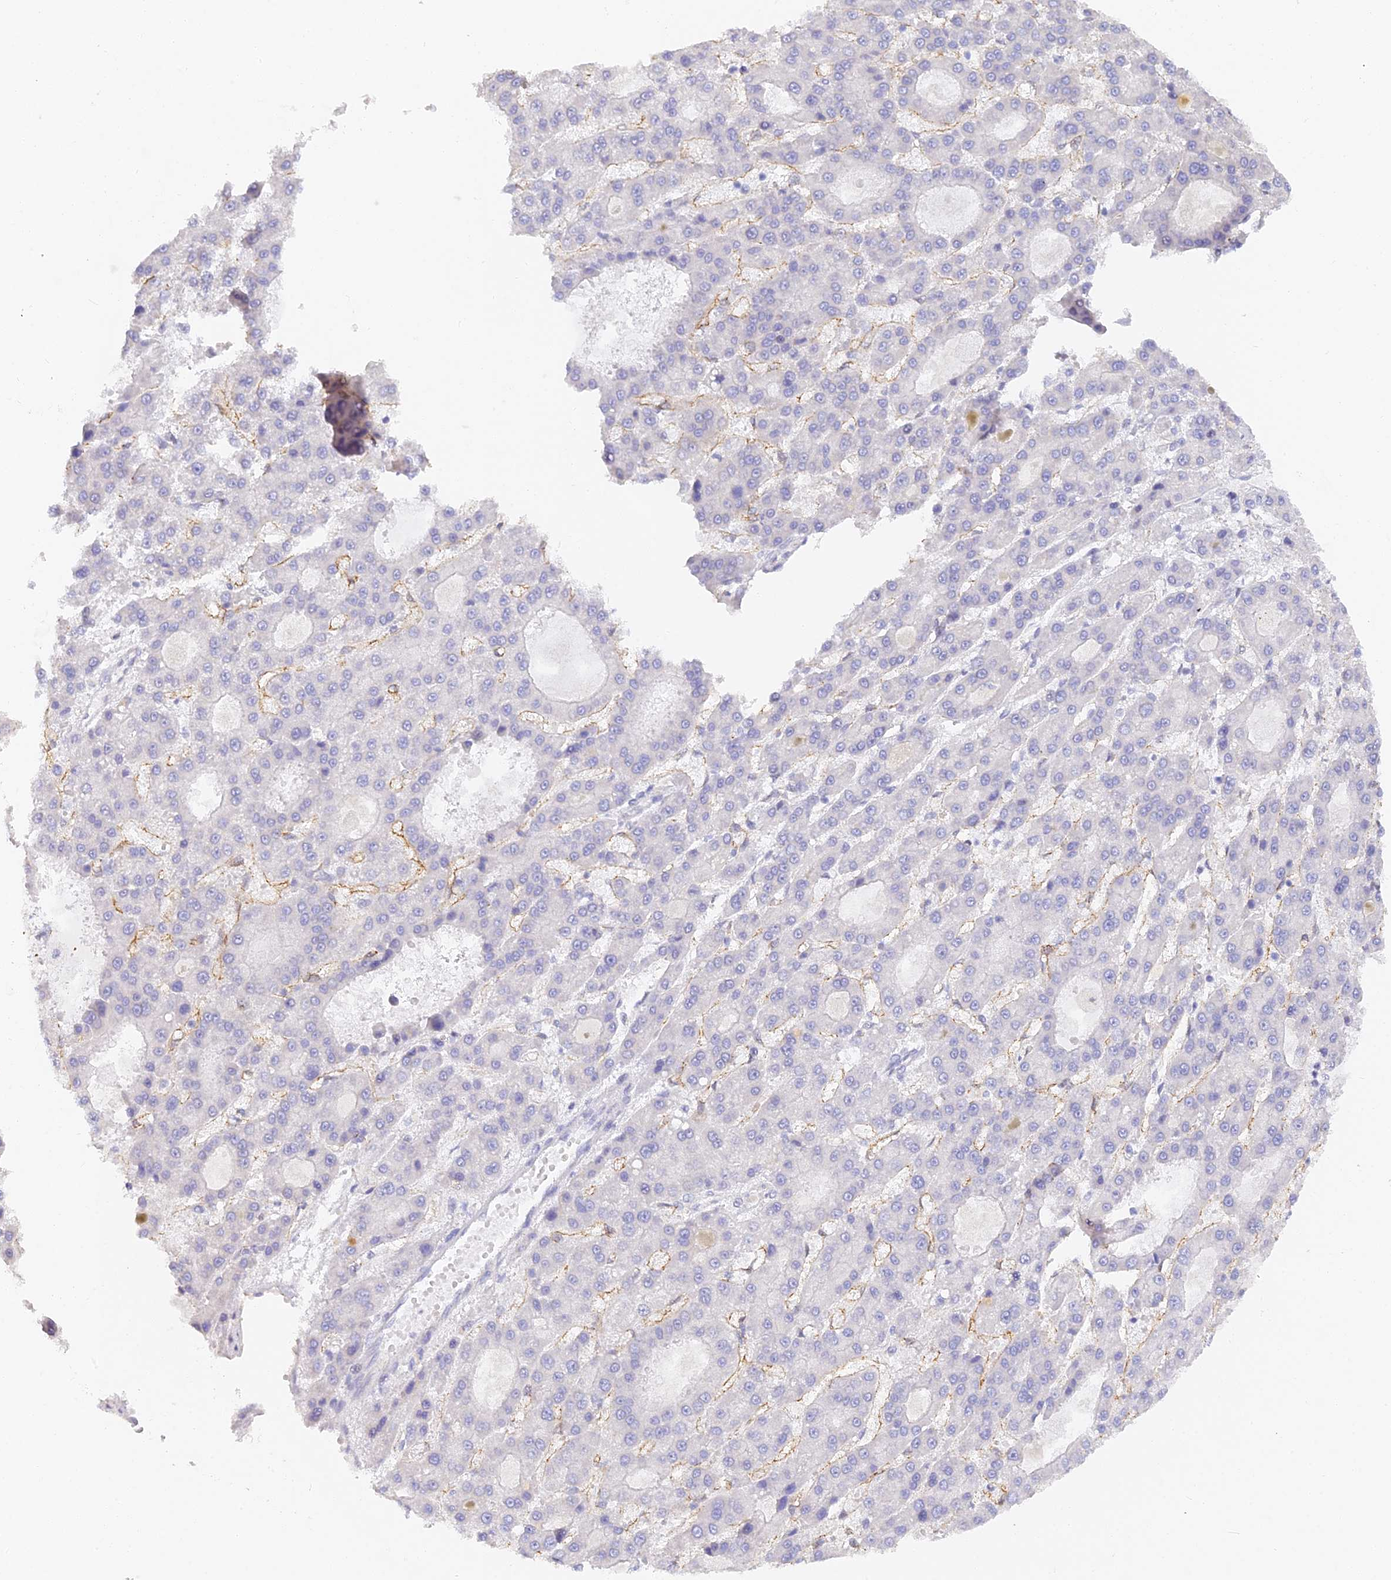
{"staining": {"intensity": "negative", "quantity": "none", "location": "none"}, "tissue": "liver cancer", "cell_type": "Tumor cells", "image_type": "cancer", "snomed": [{"axis": "morphology", "description": "Carcinoma, Hepatocellular, NOS"}, {"axis": "topography", "description": "Liver"}], "caption": "High power microscopy micrograph of an IHC histopathology image of liver cancer, revealing no significant staining in tumor cells. The staining is performed using DAB brown chromogen with nuclei counter-stained in using hematoxylin.", "gene": "GJA1", "patient": {"sex": "male", "age": 70}}